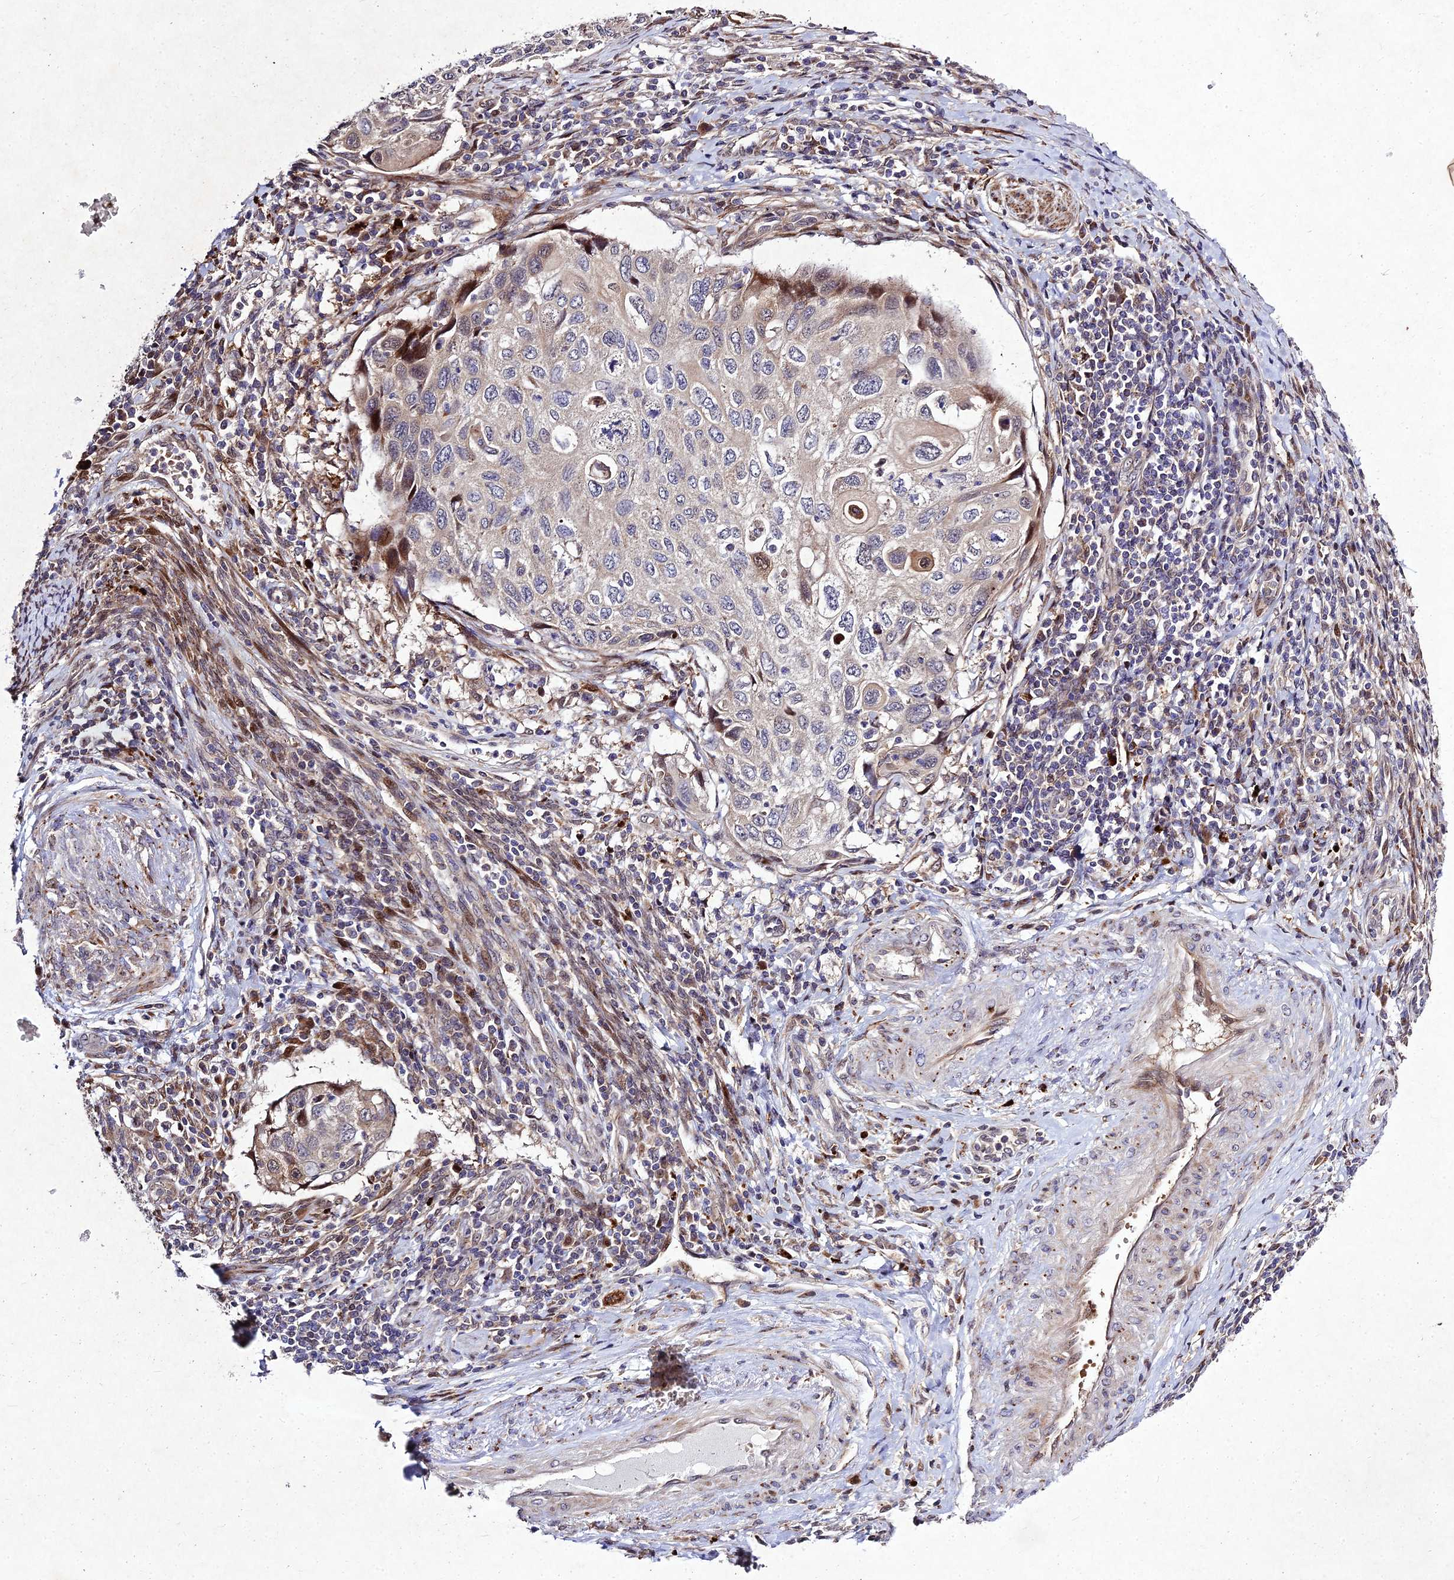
{"staining": {"intensity": "moderate", "quantity": "<25%", "location": "nuclear"}, "tissue": "cervical cancer", "cell_type": "Tumor cells", "image_type": "cancer", "snomed": [{"axis": "morphology", "description": "Squamous cell carcinoma, NOS"}, {"axis": "topography", "description": "Cervix"}], "caption": "A micrograph of human cervical cancer stained for a protein displays moderate nuclear brown staining in tumor cells. The staining is performed using DAB brown chromogen to label protein expression. The nuclei are counter-stained blue using hematoxylin.", "gene": "MKKS", "patient": {"sex": "female", "age": 70}}